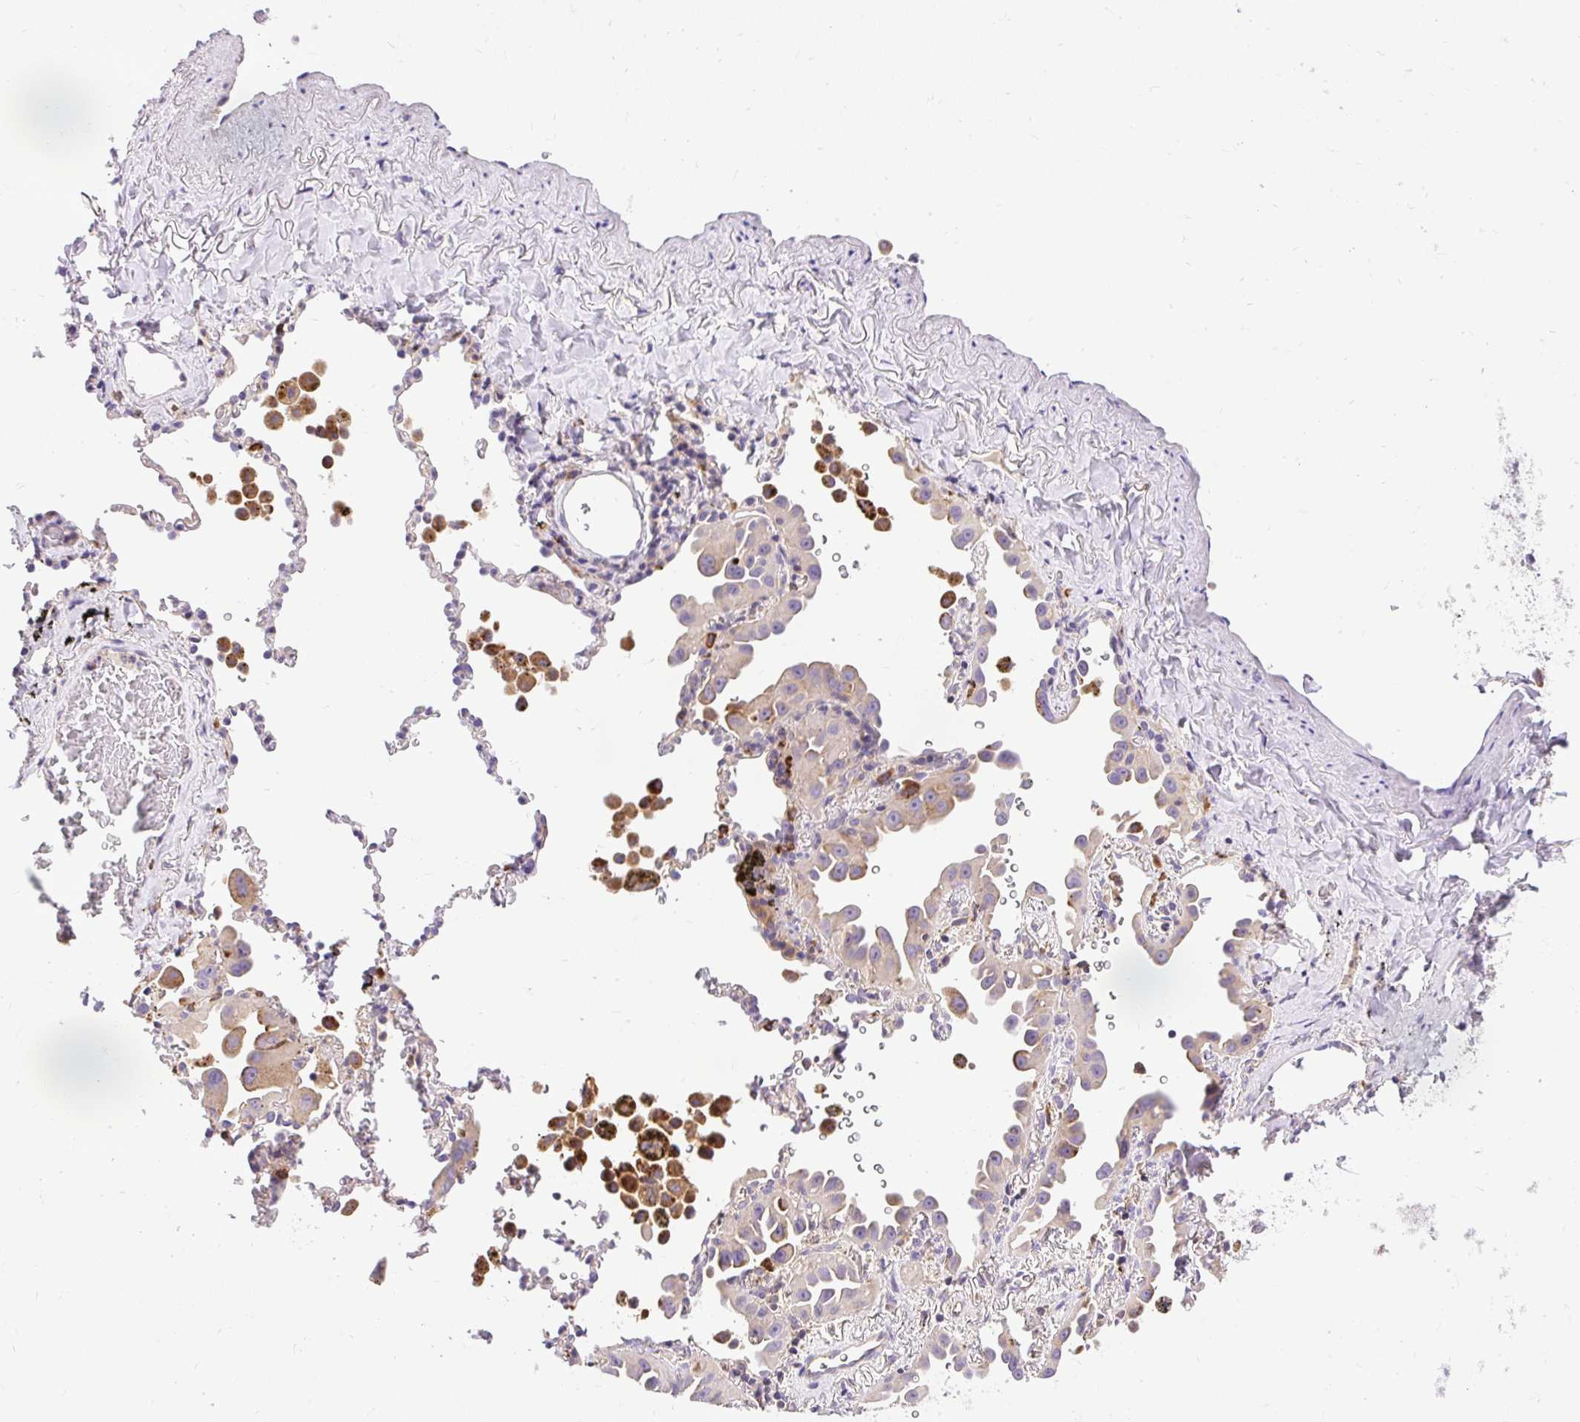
{"staining": {"intensity": "weak", "quantity": "25%-75%", "location": "cytoplasmic/membranous"}, "tissue": "lung cancer", "cell_type": "Tumor cells", "image_type": "cancer", "snomed": [{"axis": "morphology", "description": "Adenocarcinoma, NOS"}, {"axis": "topography", "description": "Lung"}], "caption": "The immunohistochemical stain labels weak cytoplasmic/membranous positivity in tumor cells of lung adenocarcinoma tissue.", "gene": "HEXB", "patient": {"sex": "male", "age": 68}}